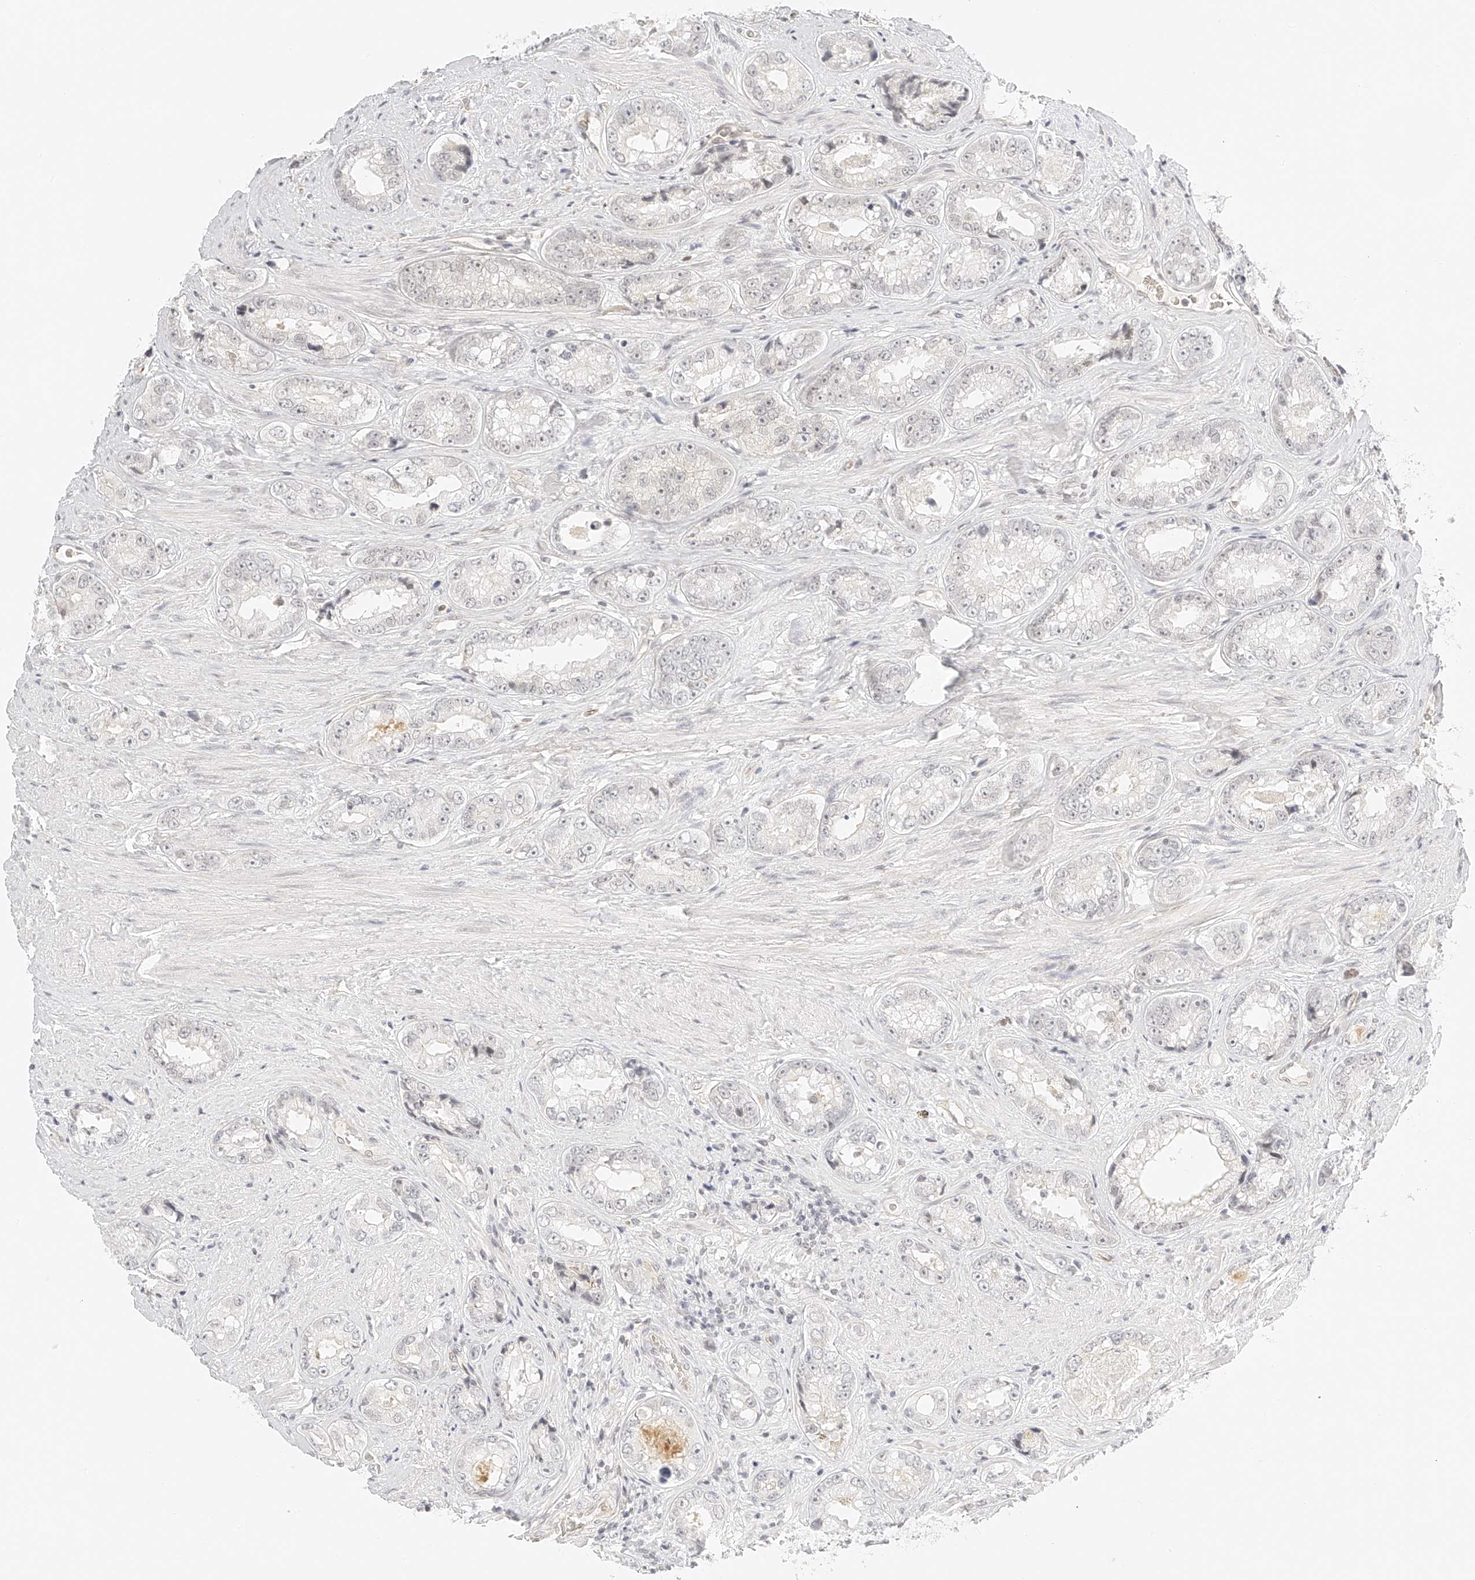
{"staining": {"intensity": "negative", "quantity": "none", "location": "none"}, "tissue": "prostate cancer", "cell_type": "Tumor cells", "image_type": "cancer", "snomed": [{"axis": "morphology", "description": "Adenocarcinoma, High grade"}, {"axis": "topography", "description": "Prostate"}], "caption": "An IHC histopathology image of adenocarcinoma (high-grade) (prostate) is shown. There is no staining in tumor cells of adenocarcinoma (high-grade) (prostate).", "gene": "ZFP69", "patient": {"sex": "male", "age": 61}}